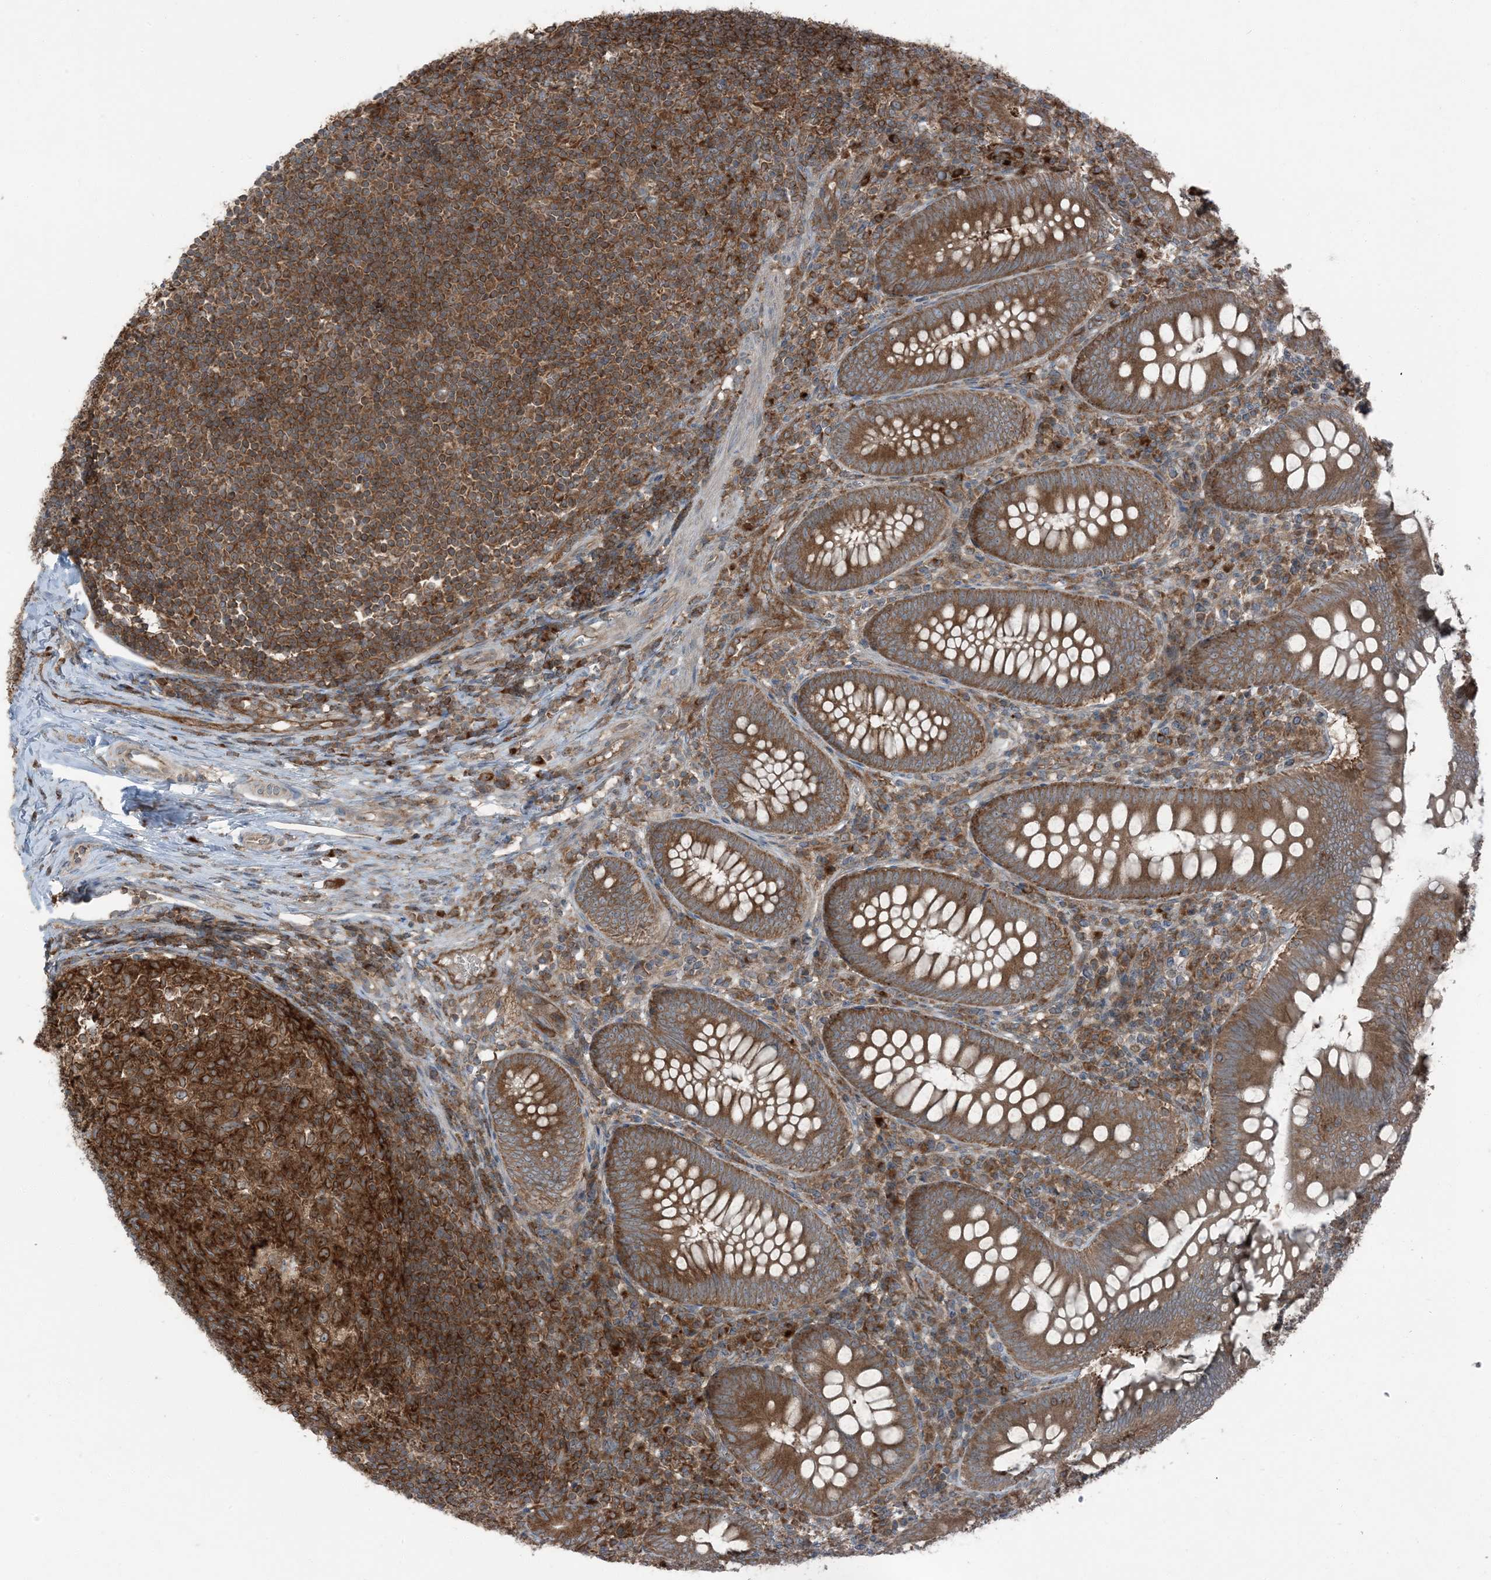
{"staining": {"intensity": "moderate", "quantity": ">75%", "location": "cytoplasmic/membranous"}, "tissue": "appendix", "cell_type": "Glandular cells", "image_type": "normal", "snomed": [{"axis": "morphology", "description": "Normal tissue, NOS"}, {"axis": "topography", "description": "Appendix"}], "caption": "Immunohistochemical staining of benign human appendix shows >75% levels of moderate cytoplasmic/membranous protein staining in about >75% of glandular cells. (IHC, brightfield microscopy, high magnification).", "gene": "RAB3GAP1", "patient": {"sex": "male", "age": 14}}